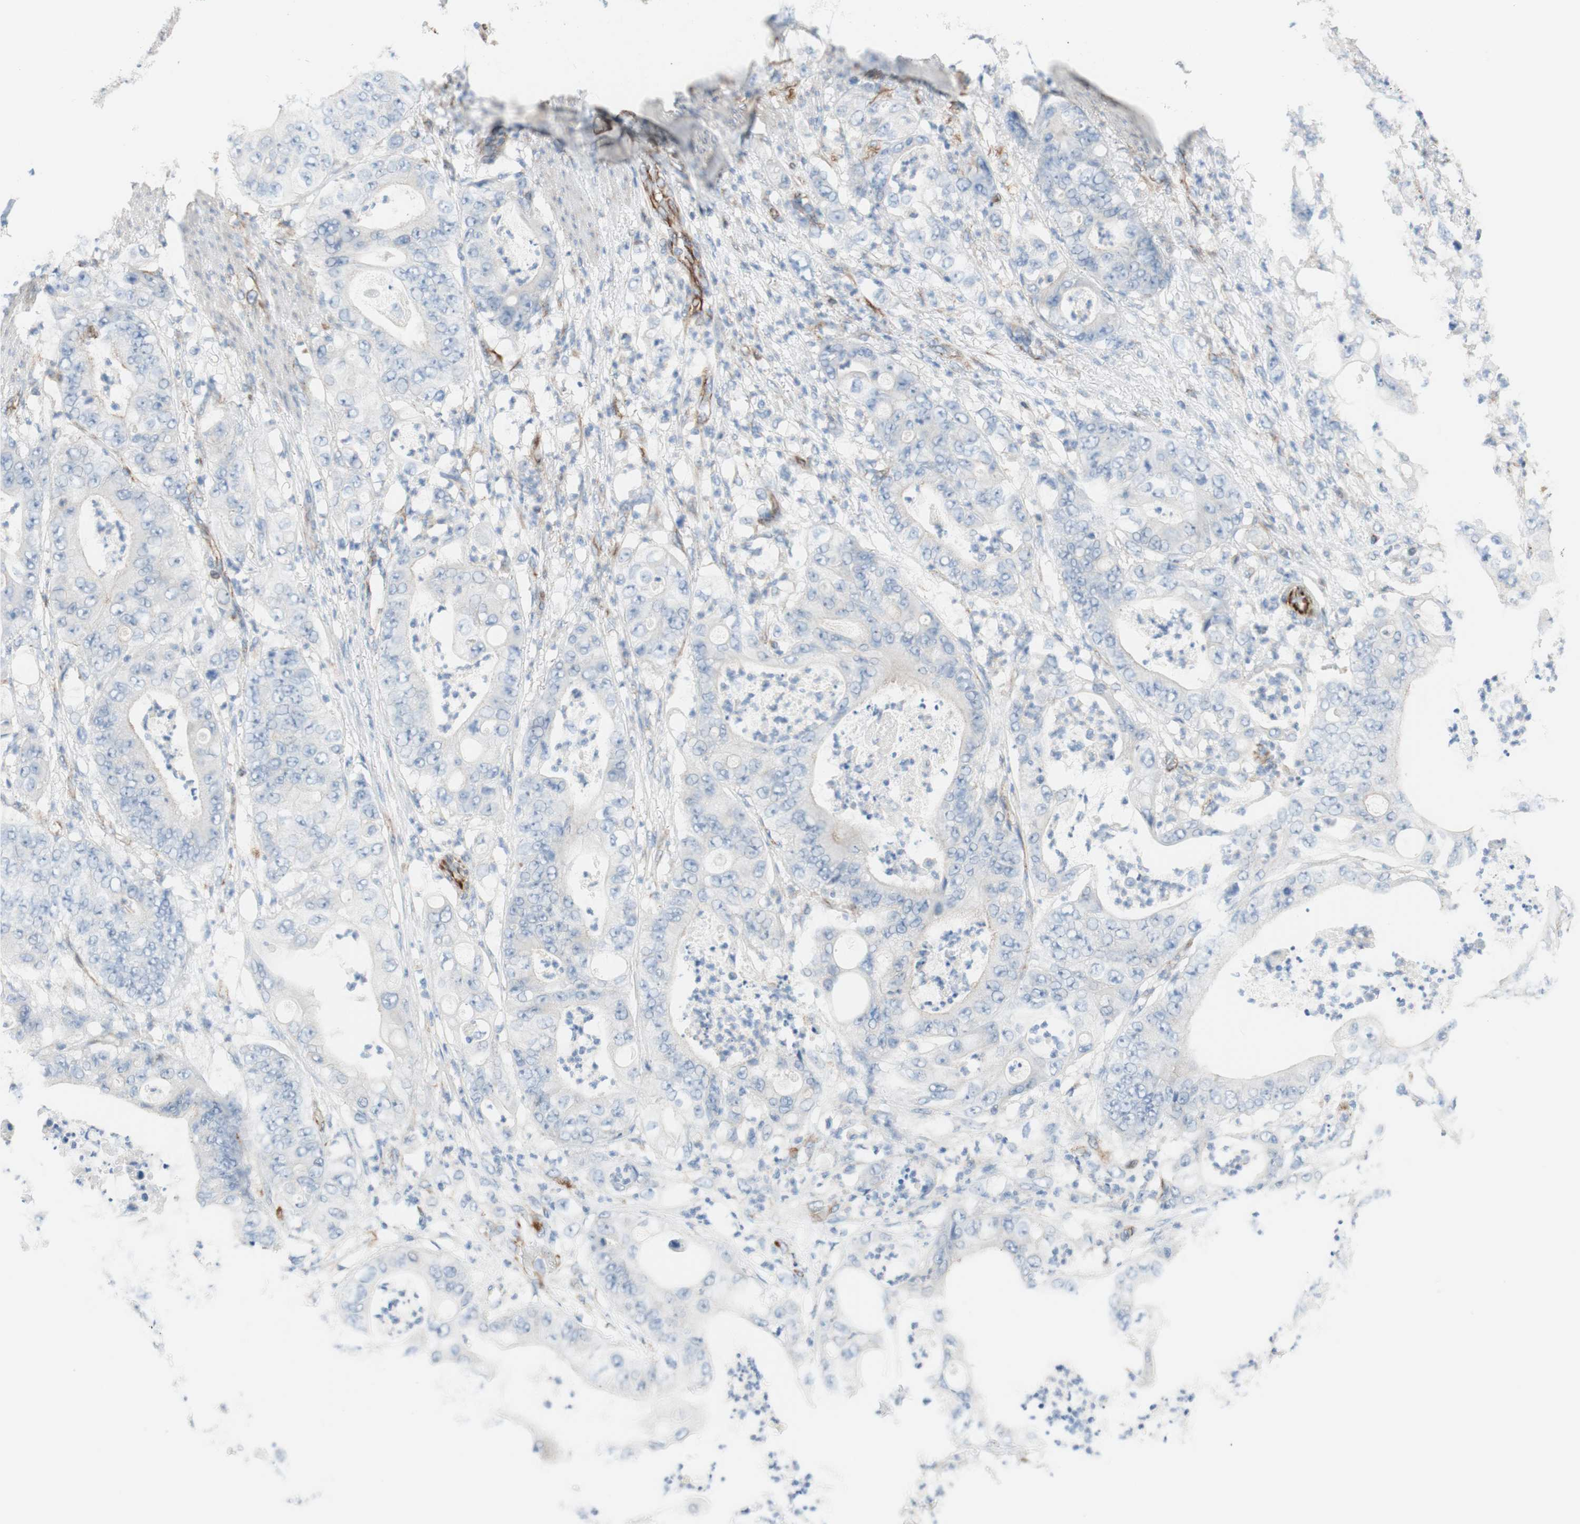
{"staining": {"intensity": "negative", "quantity": "none", "location": "none"}, "tissue": "stomach cancer", "cell_type": "Tumor cells", "image_type": "cancer", "snomed": [{"axis": "morphology", "description": "Adenocarcinoma, NOS"}, {"axis": "topography", "description": "Stomach"}], "caption": "This is an IHC image of human adenocarcinoma (stomach). There is no staining in tumor cells.", "gene": "POU2AF1", "patient": {"sex": "female", "age": 73}}